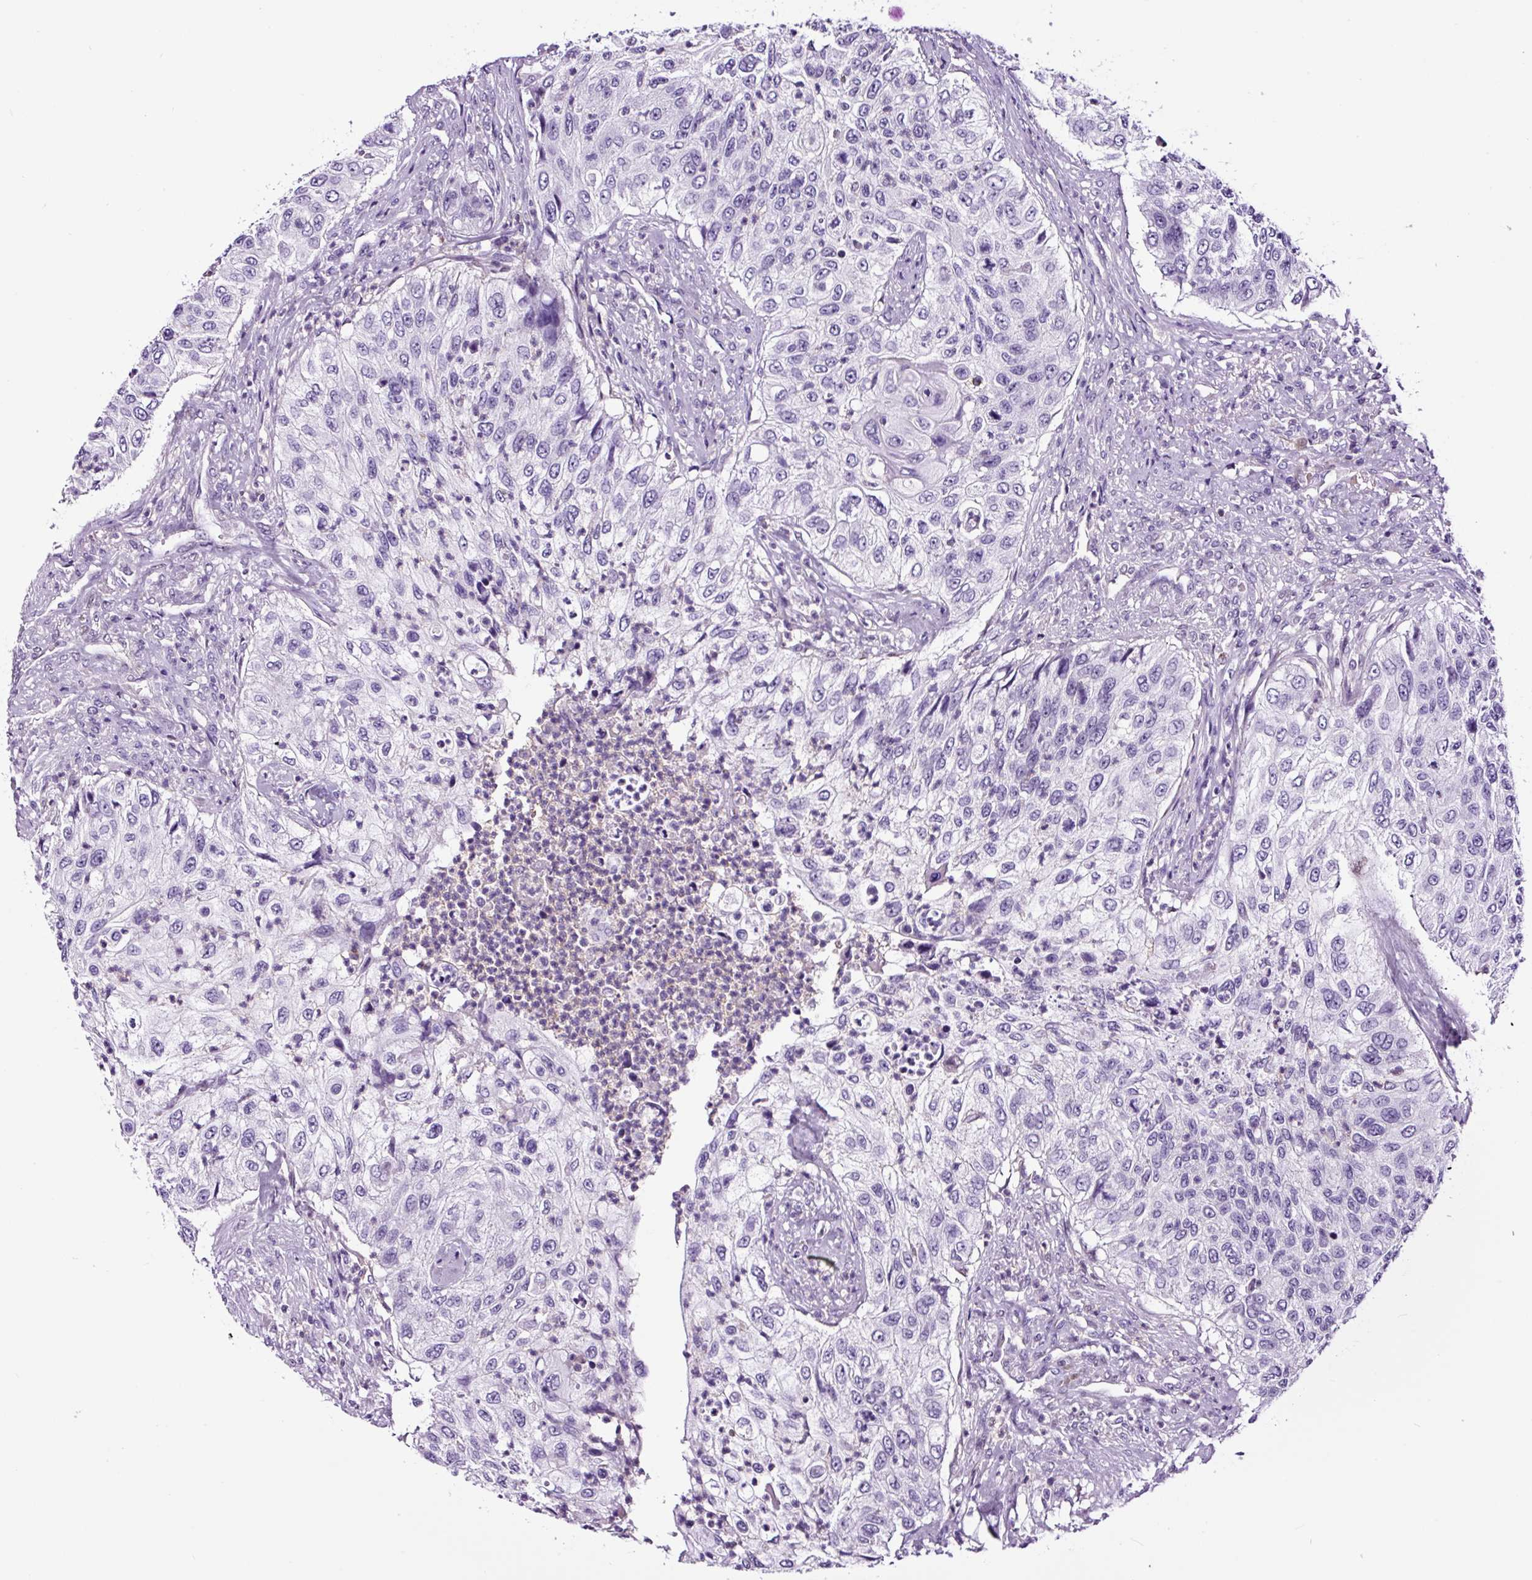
{"staining": {"intensity": "negative", "quantity": "none", "location": "none"}, "tissue": "urothelial cancer", "cell_type": "Tumor cells", "image_type": "cancer", "snomed": [{"axis": "morphology", "description": "Urothelial carcinoma, High grade"}, {"axis": "topography", "description": "Urinary bladder"}], "caption": "Immunohistochemistry photomicrograph of neoplastic tissue: urothelial cancer stained with DAB (3,3'-diaminobenzidine) reveals no significant protein staining in tumor cells.", "gene": "TAFA3", "patient": {"sex": "female", "age": 60}}